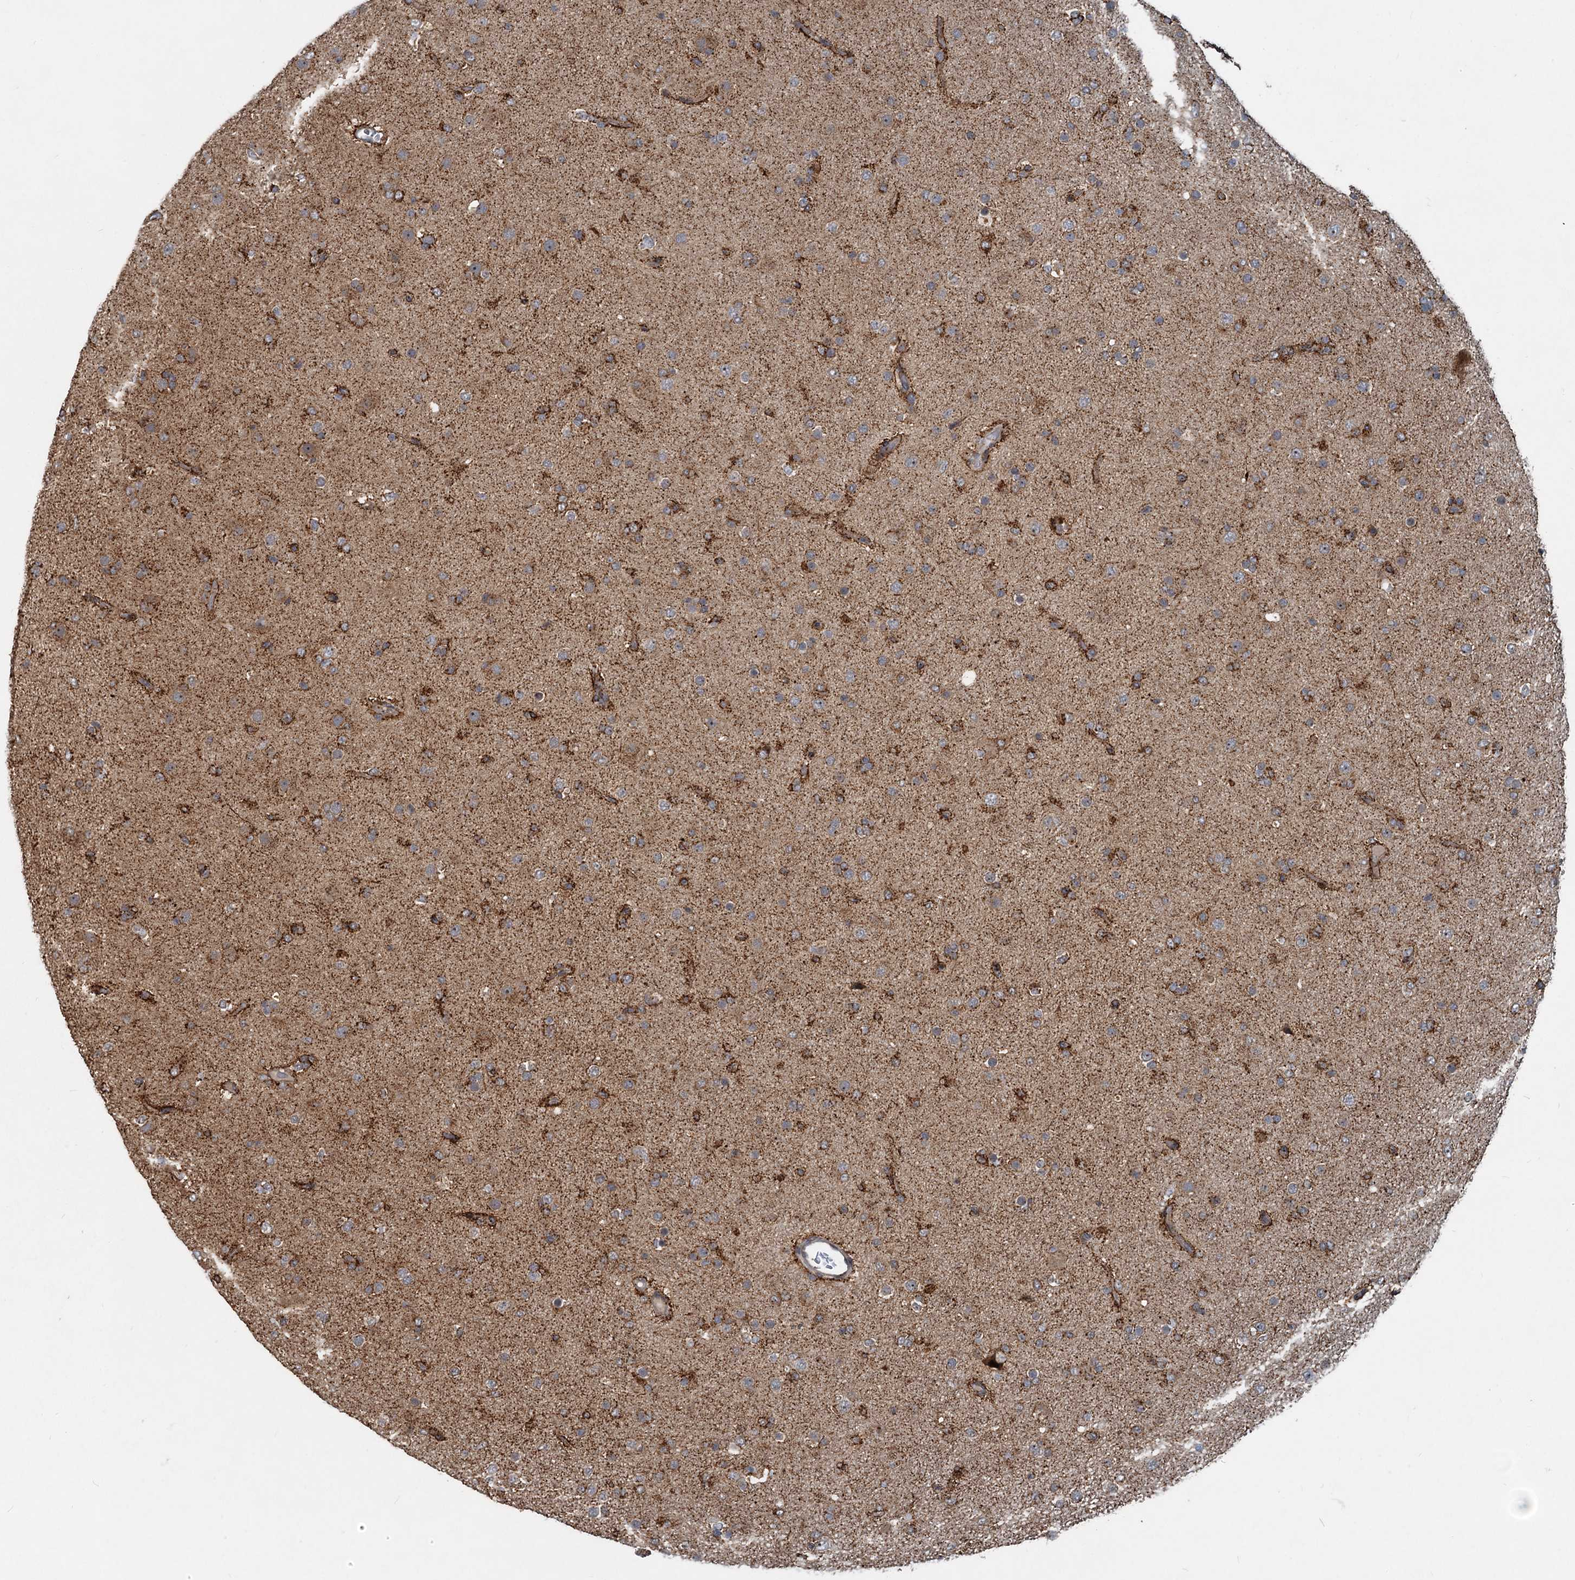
{"staining": {"intensity": "moderate", "quantity": "25%-75%", "location": "cytoplasmic/membranous"}, "tissue": "glioma", "cell_type": "Tumor cells", "image_type": "cancer", "snomed": [{"axis": "morphology", "description": "Glioma, malignant, Low grade"}, {"axis": "topography", "description": "Brain"}], "caption": "Glioma stained for a protein (brown) displays moderate cytoplasmic/membranous positive staining in approximately 25%-75% of tumor cells.", "gene": "CEP68", "patient": {"sex": "male", "age": 65}}